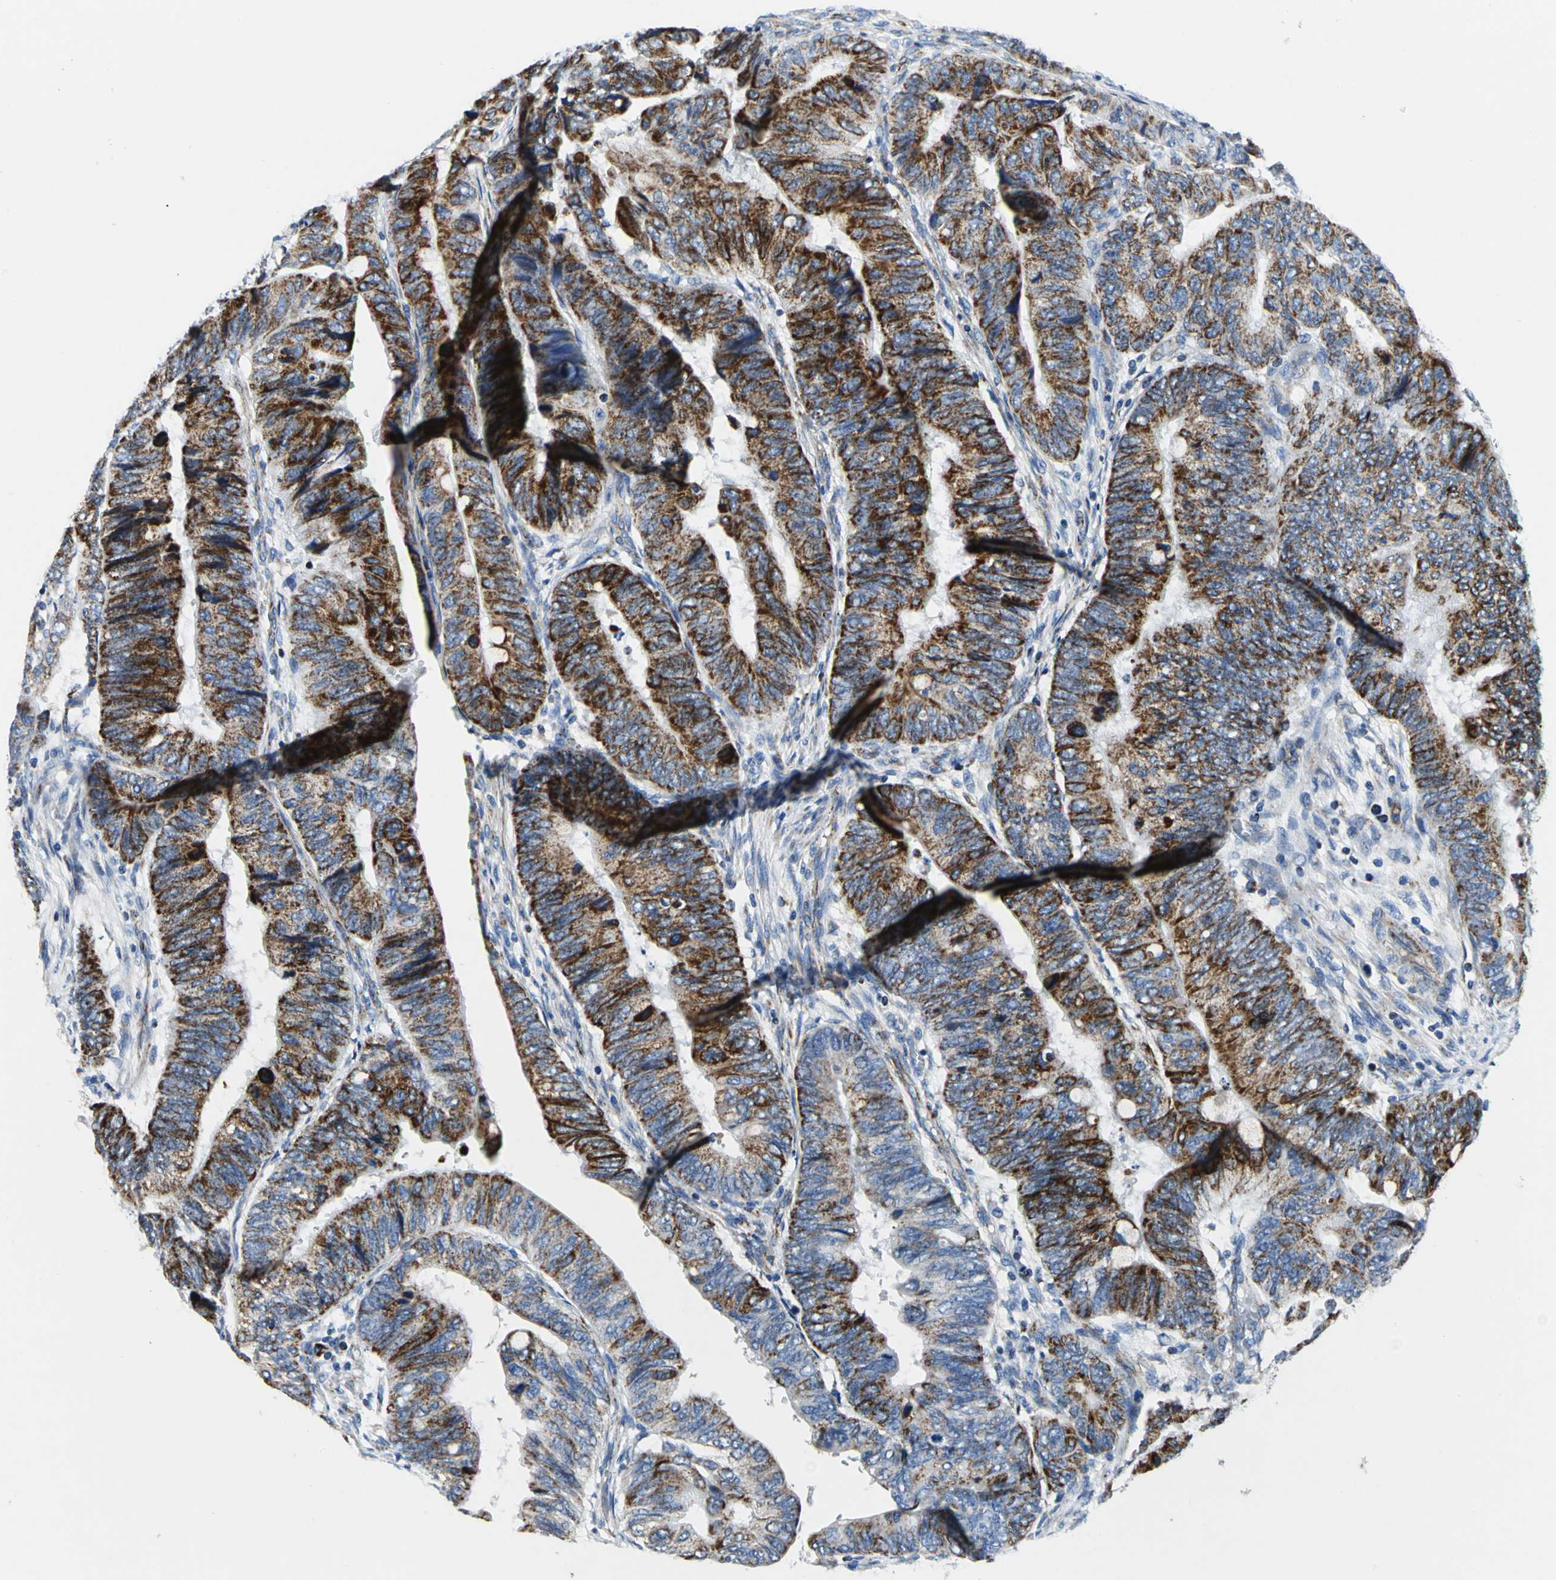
{"staining": {"intensity": "strong", "quantity": ">75%", "location": "cytoplasmic/membranous"}, "tissue": "colorectal cancer", "cell_type": "Tumor cells", "image_type": "cancer", "snomed": [{"axis": "morphology", "description": "Normal tissue, NOS"}, {"axis": "morphology", "description": "Adenocarcinoma, NOS"}, {"axis": "topography", "description": "Rectum"}, {"axis": "topography", "description": "Peripheral nerve tissue"}], "caption": "Protein expression analysis of human colorectal adenocarcinoma reveals strong cytoplasmic/membranous expression in approximately >75% of tumor cells.", "gene": "IFI6", "patient": {"sex": "male", "age": 92}}